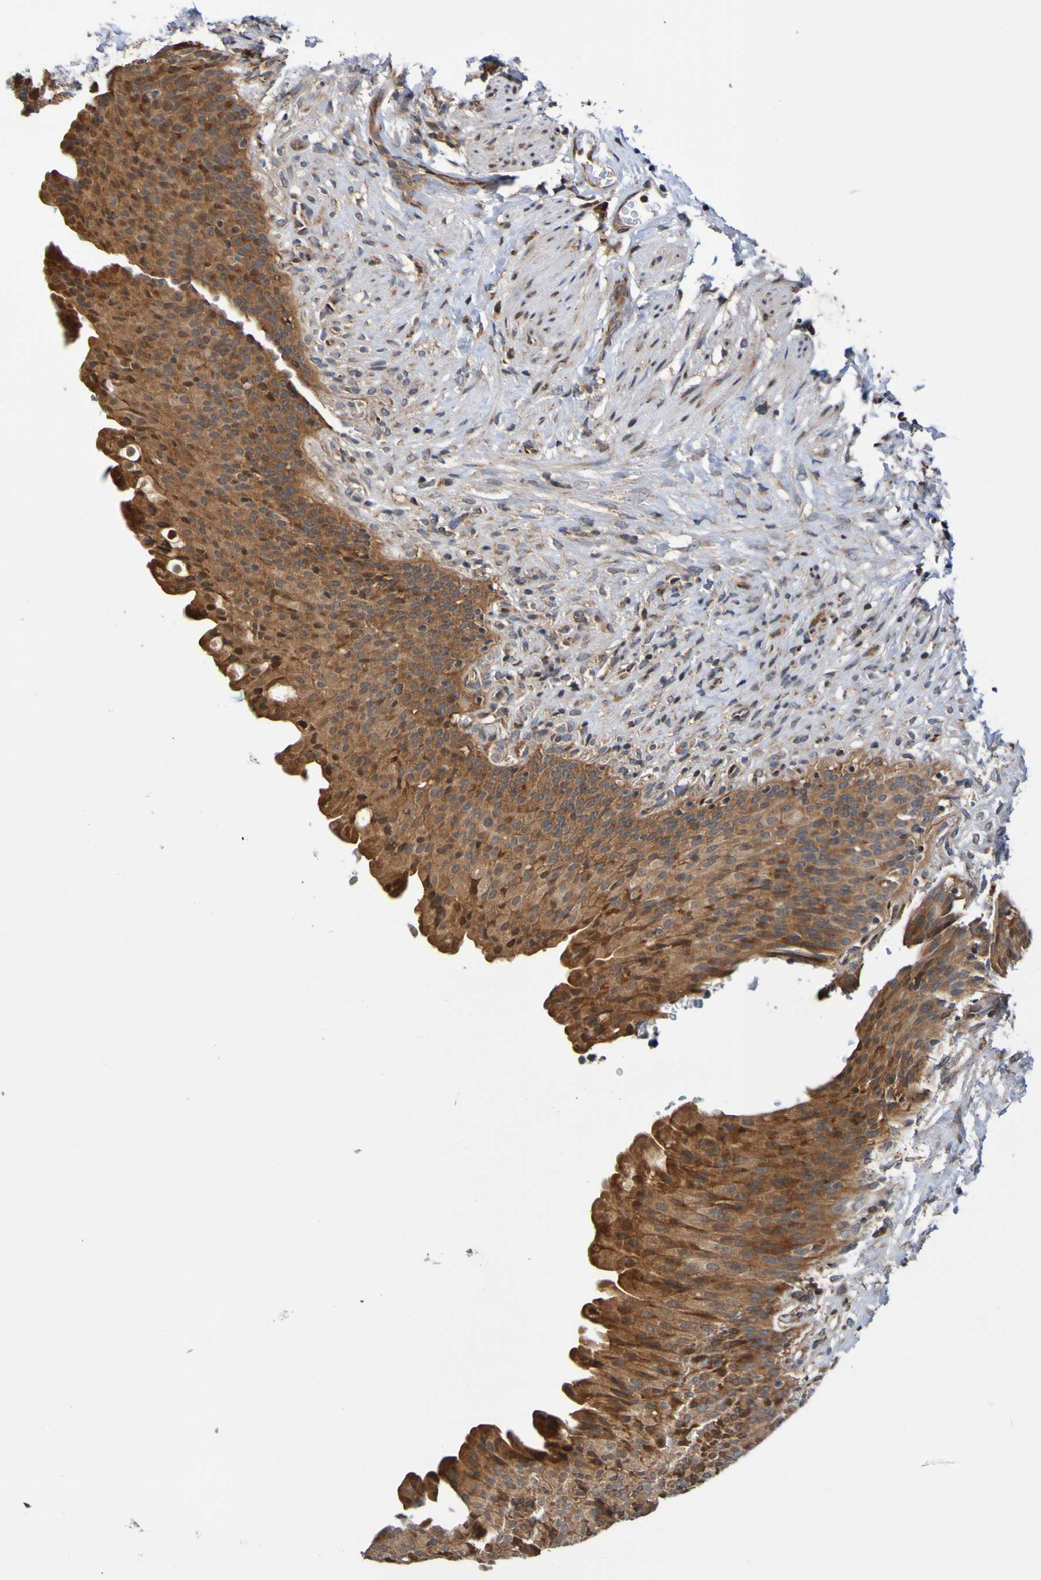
{"staining": {"intensity": "strong", "quantity": ">75%", "location": "cytoplasmic/membranous"}, "tissue": "urinary bladder", "cell_type": "Urothelial cells", "image_type": "normal", "snomed": [{"axis": "morphology", "description": "Normal tissue, NOS"}, {"axis": "topography", "description": "Urinary bladder"}], "caption": "A micrograph showing strong cytoplasmic/membranous positivity in approximately >75% of urothelial cells in benign urinary bladder, as visualized by brown immunohistochemical staining.", "gene": "AXIN1", "patient": {"sex": "female", "age": 79}}